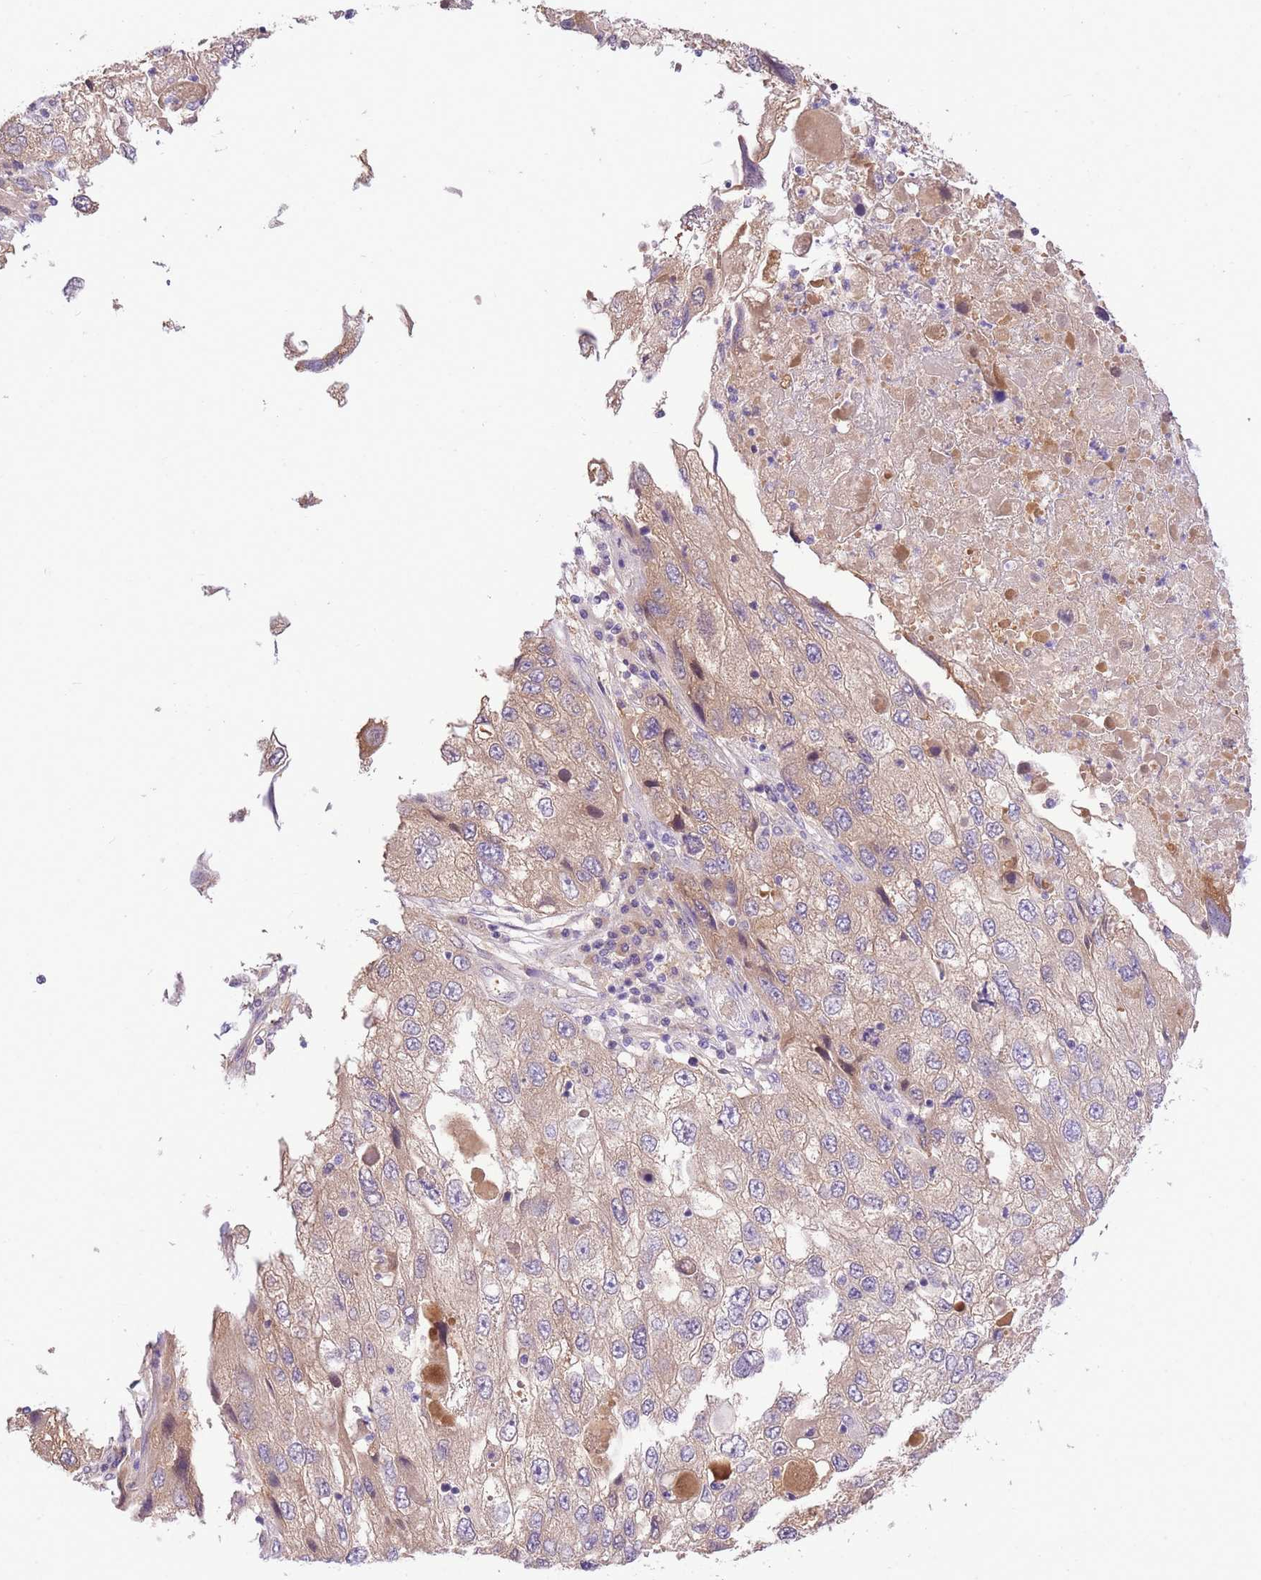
{"staining": {"intensity": "weak", "quantity": "25%-75%", "location": "cytoplasmic/membranous"}, "tissue": "endometrial cancer", "cell_type": "Tumor cells", "image_type": "cancer", "snomed": [{"axis": "morphology", "description": "Adenocarcinoma, NOS"}, {"axis": "topography", "description": "Endometrium"}], "caption": "A high-resolution image shows immunohistochemistry (IHC) staining of endometrial cancer (adenocarcinoma), which exhibits weak cytoplasmic/membranous positivity in approximately 25%-75% of tumor cells.", "gene": "LIPH", "patient": {"sex": "female", "age": 49}}